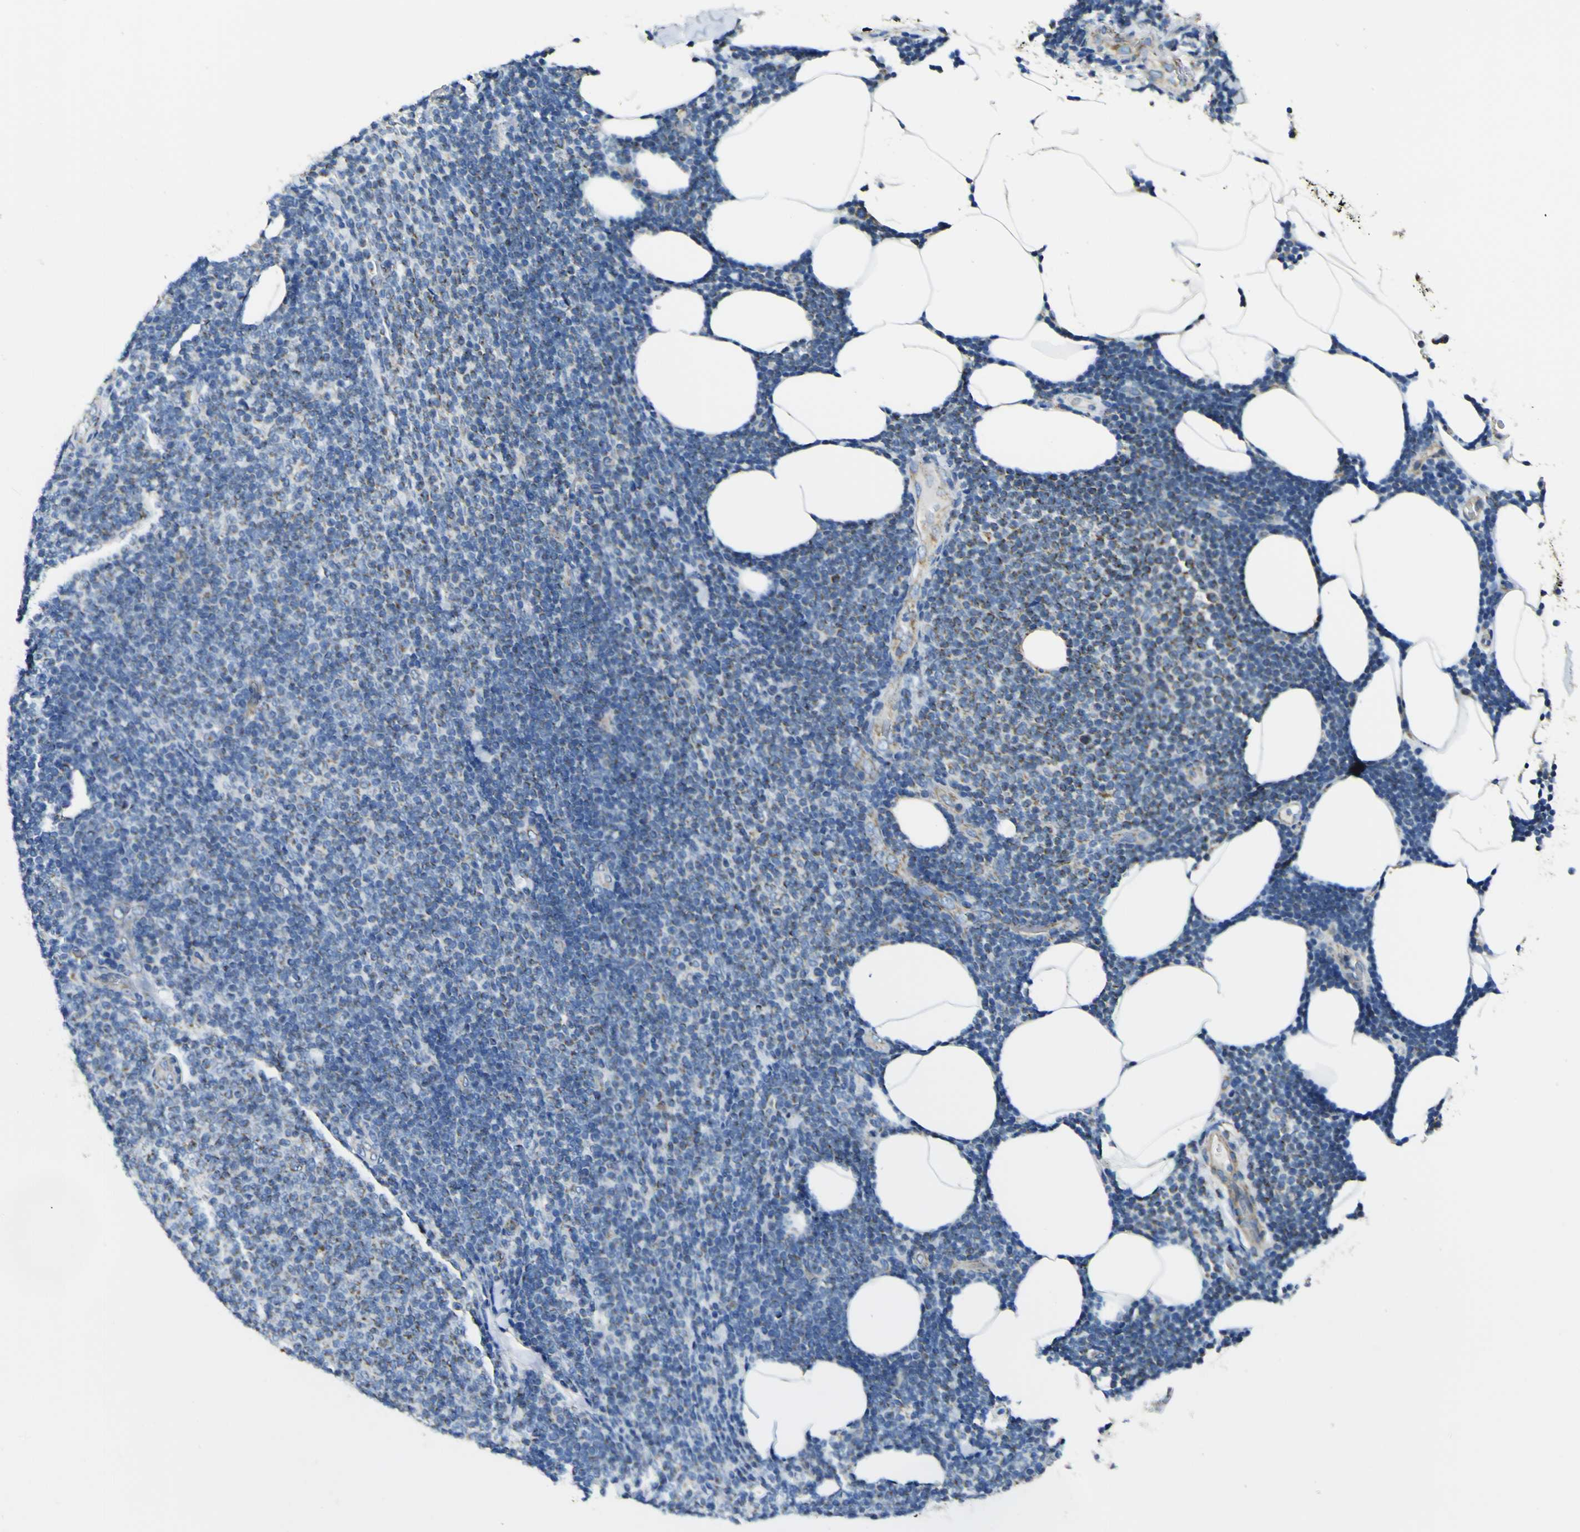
{"staining": {"intensity": "negative", "quantity": "none", "location": "none"}, "tissue": "lymphoma", "cell_type": "Tumor cells", "image_type": "cancer", "snomed": [{"axis": "morphology", "description": "Malignant lymphoma, non-Hodgkin's type, Low grade"}, {"axis": "topography", "description": "Lymph node"}], "caption": "Histopathology image shows no significant protein staining in tumor cells of low-grade malignant lymphoma, non-Hodgkin's type.", "gene": "ALDH18A1", "patient": {"sex": "male", "age": 66}}